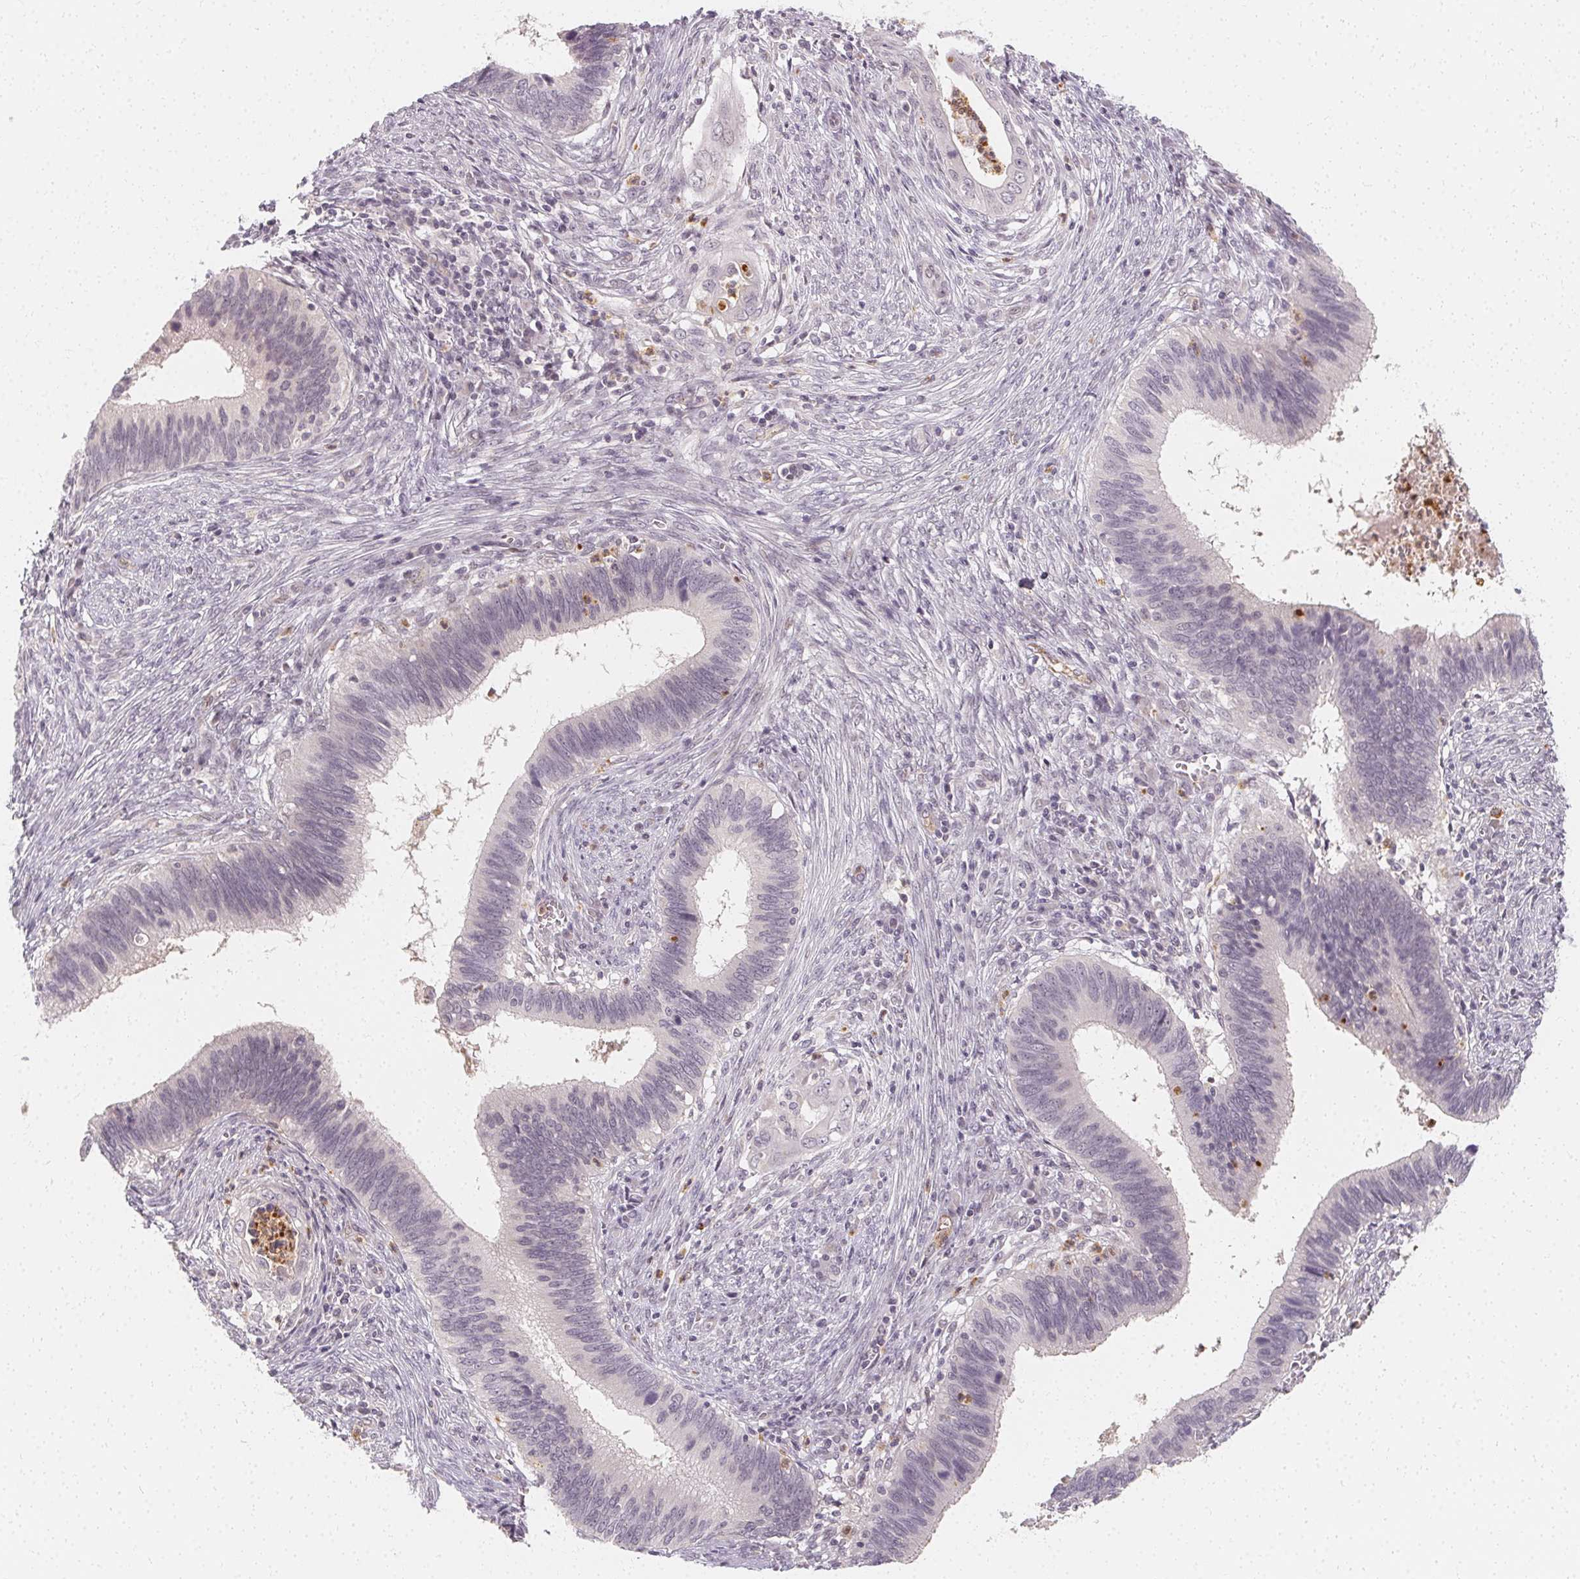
{"staining": {"intensity": "negative", "quantity": "none", "location": "none"}, "tissue": "cervical cancer", "cell_type": "Tumor cells", "image_type": "cancer", "snomed": [{"axis": "morphology", "description": "Adenocarcinoma, NOS"}, {"axis": "topography", "description": "Cervix"}], "caption": "A high-resolution histopathology image shows IHC staining of cervical adenocarcinoma, which exhibits no significant staining in tumor cells.", "gene": "CLCNKB", "patient": {"sex": "female", "age": 42}}